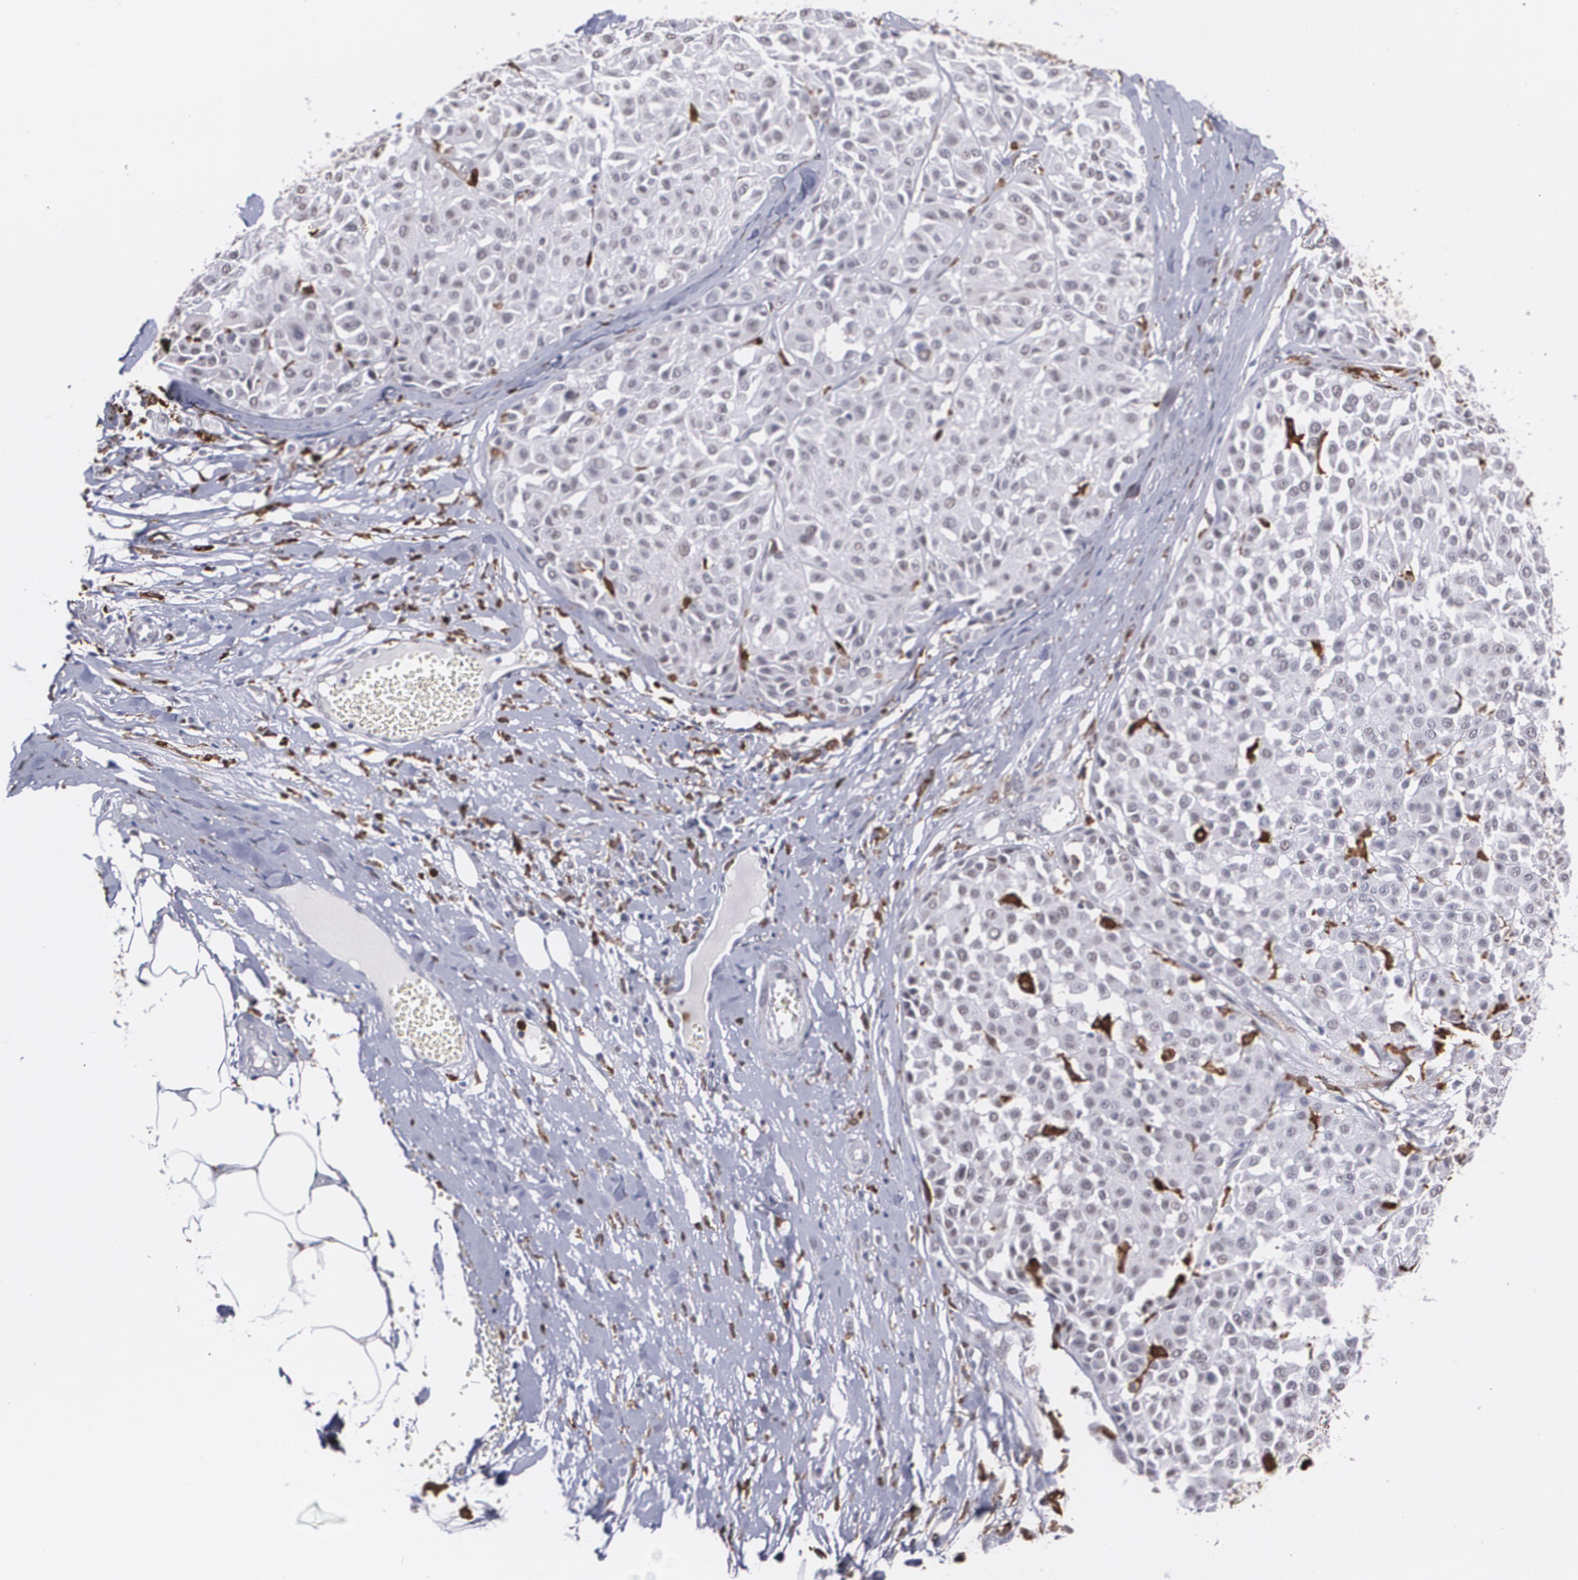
{"staining": {"intensity": "negative", "quantity": "none", "location": "none"}, "tissue": "melanoma", "cell_type": "Tumor cells", "image_type": "cancer", "snomed": [{"axis": "morphology", "description": "Malignant melanoma, Metastatic site"}, {"axis": "topography", "description": "Soft tissue"}], "caption": "The photomicrograph demonstrates no significant staining in tumor cells of melanoma. The staining is performed using DAB brown chromogen with nuclei counter-stained in using hematoxylin.", "gene": "NCF2", "patient": {"sex": "male", "age": 41}}